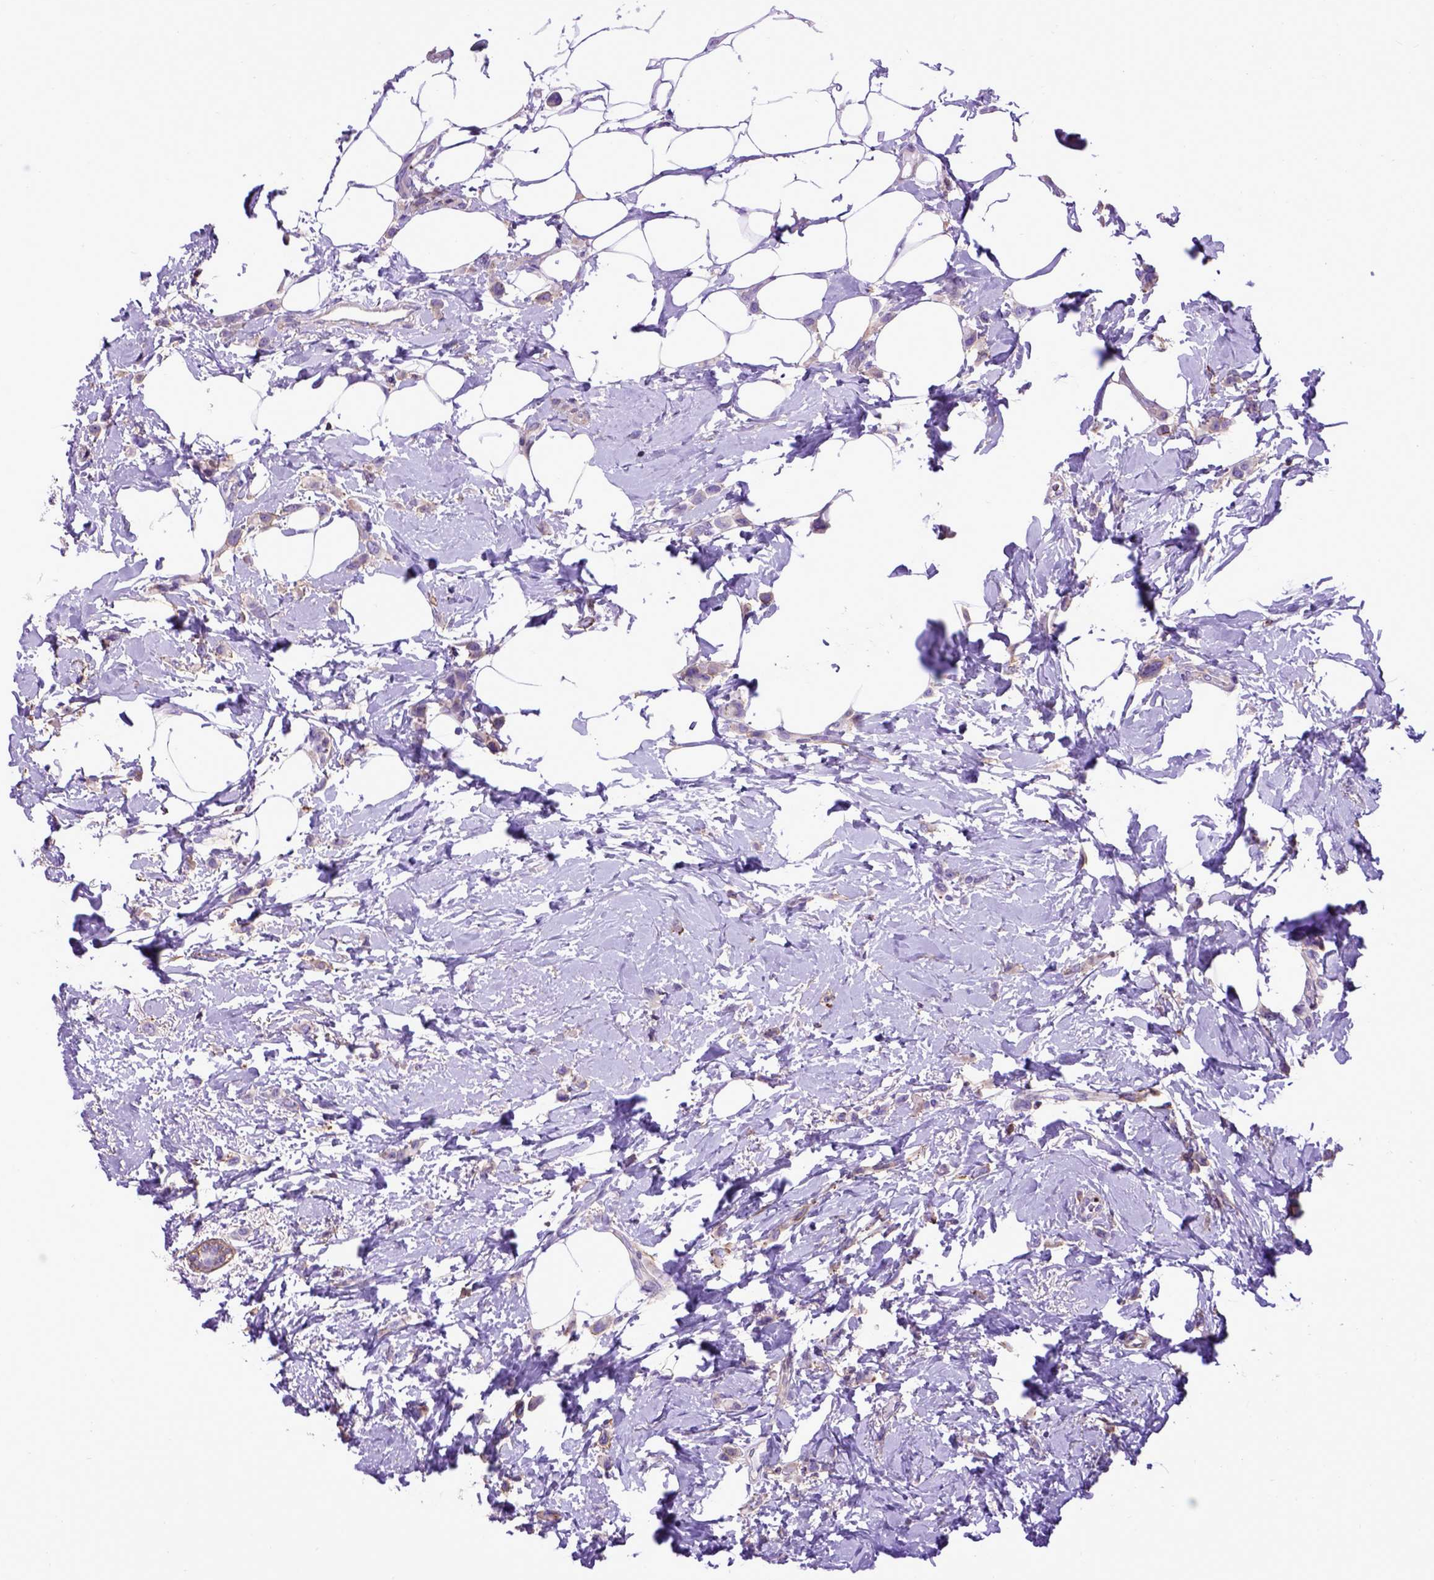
{"staining": {"intensity": "negative", "quantity": "none", "location": "none"}, "tissue": "breast cancer", "cell_type": "Tumor cells", "image_type": "cancer", "snomed": [{"axis": "morphology", "description": "Lobular carcinoma"}, {"axis": "topography", "description": "Breast"}], "caption": "IHC of human breast cancer (lobular carcinoma) shows no staining in tumor cells.", "gene": "ASAH2", "patient": {"sex": "female", "age": 66}}